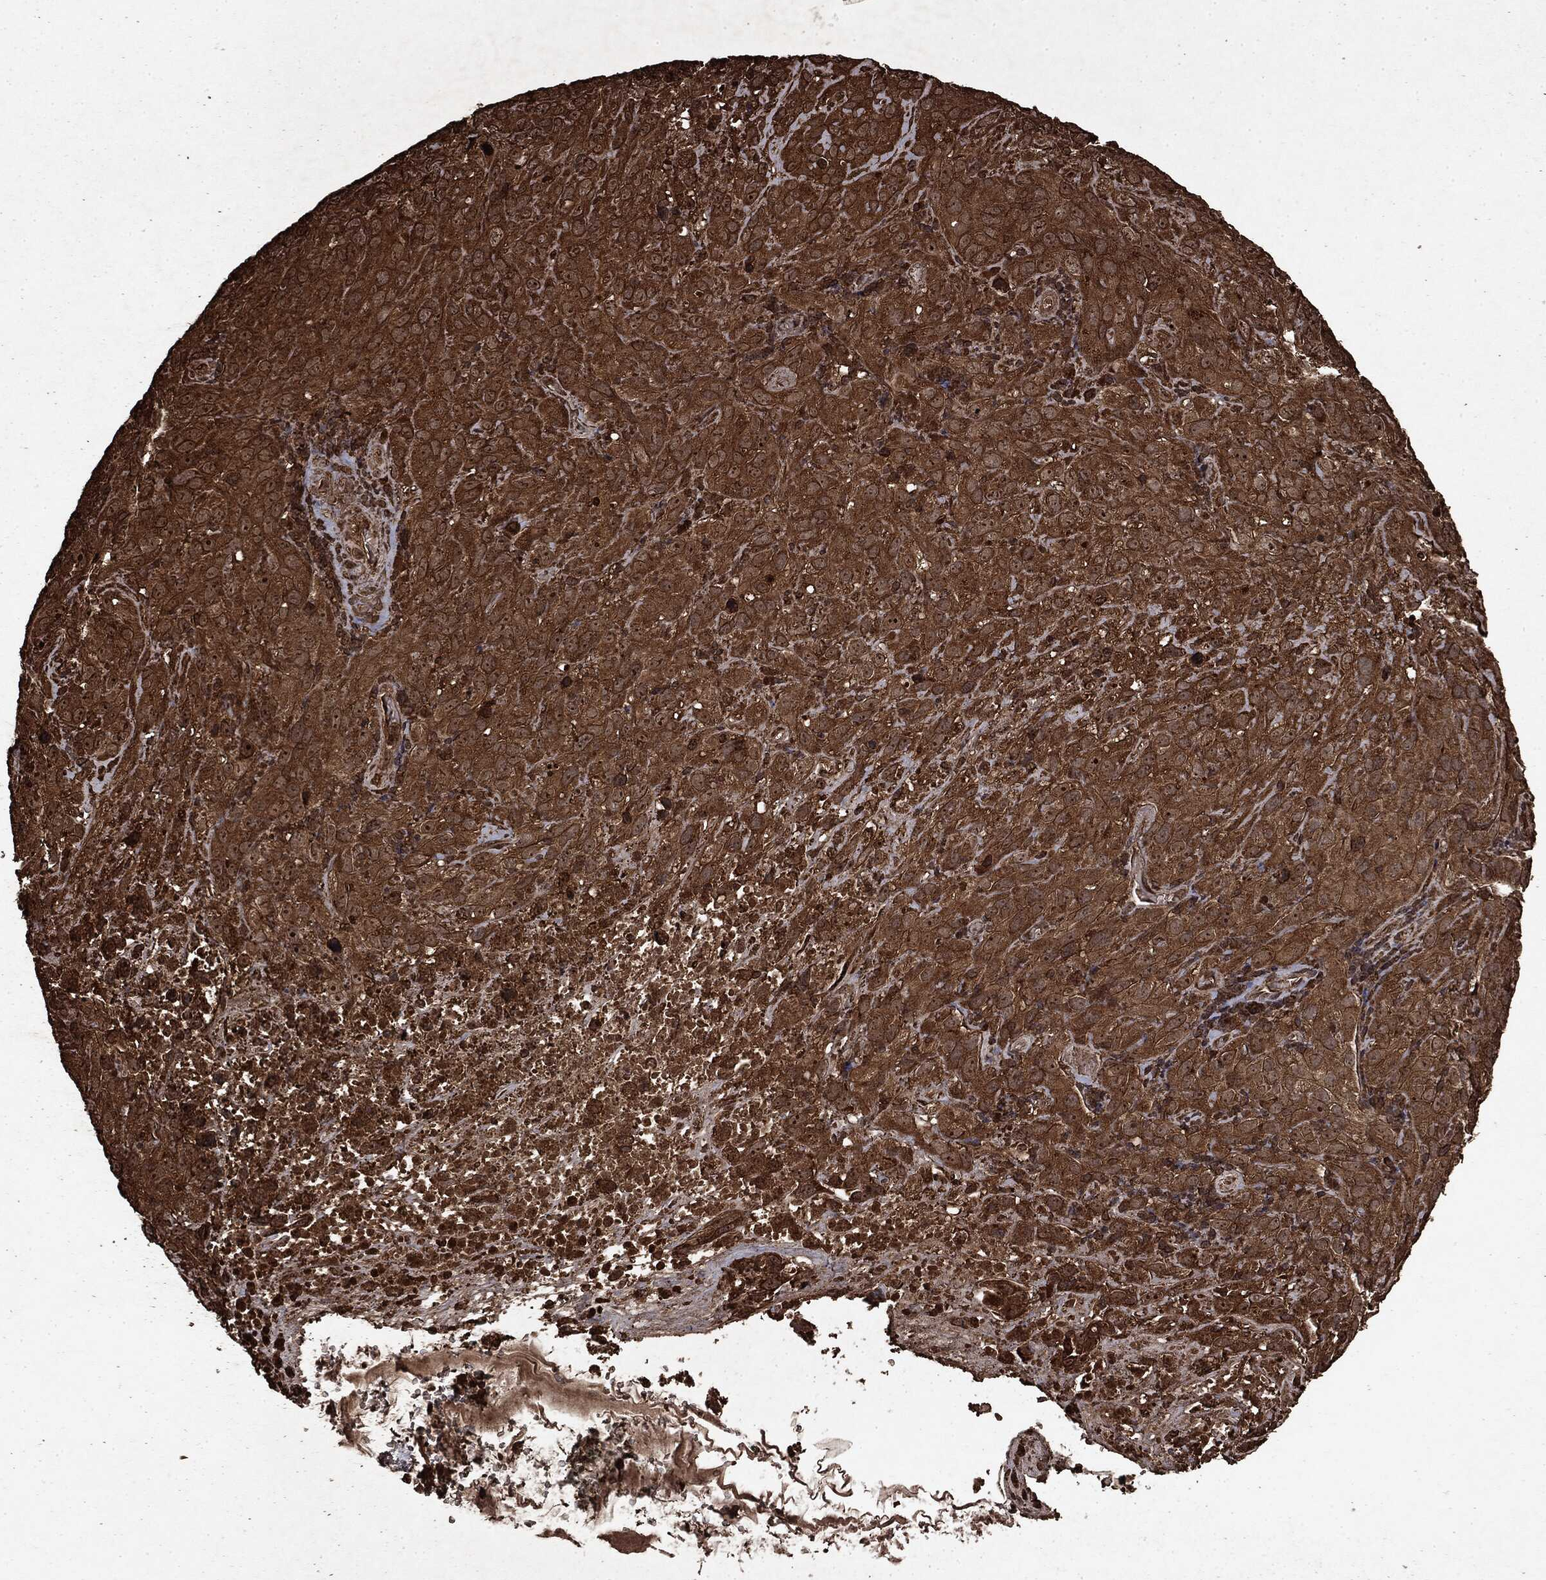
{"staining": {"intensity": "strong", "quantity": ">75%", "location": "cytoplasmic/membranous"}, "tissue": "cervical cancer", "cell_type": "Tumor cells", "image_type": "cancer", "snomed": [{"axis": "morphology", "description": "Squamous cell carcinoma, NOS"}, {"axis": "topography", "description": "Cervix"}], "caption": "A photomicrograph of human cervical cancer stained for a protein displays strong cytoplasmic/membranous brown staining in tumor cells. Nuclei are stained in blue.", "gene": "ARAF", "patient": {"sex": "female", "age": 51}}